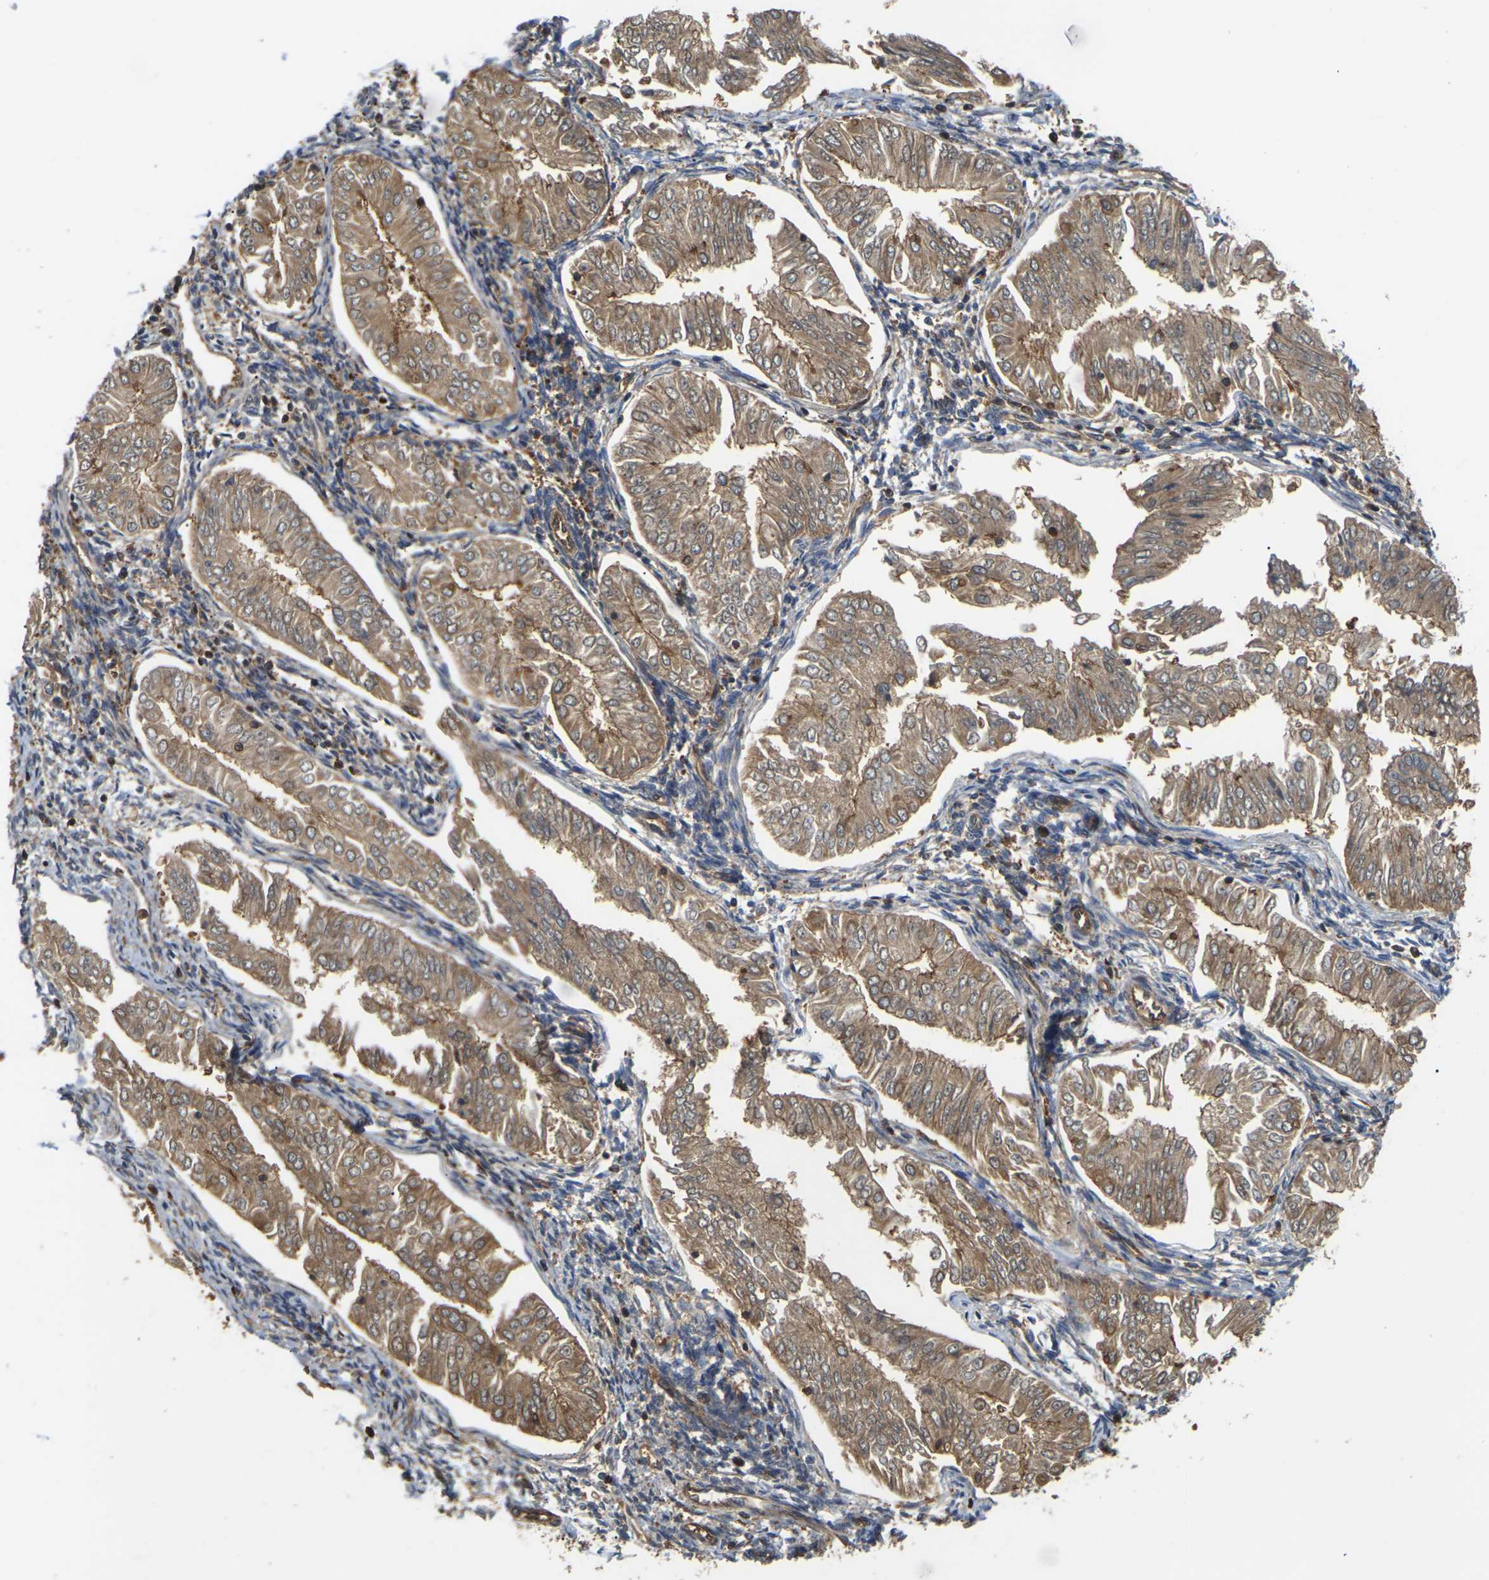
{"staining": {"intensity": "moderate", "quantity": ">75%", "location": "cytoplasmic/membranous"}, "tissue": "endometrial cancer", "cell_type": "Tumor cells", "image_type": "cancer", "snomed": [{"axis": "morphology", "description": "Adenocarcinoma, NOS"}, {"axis": "topography", "description": "Endometrium"}], "caption": "The immunohistochemical stain shows moderate cytoplasmic/membranous expression in tumor cells of endometrial cancer (adenocarcinoma) tissue. Using DAB (brown) and hematoxylin (blue) stains, captured at high magnification using brightfield microscopy.", "gene": "IQGAP1", "patient": {"sex": "female", "age": 53}}